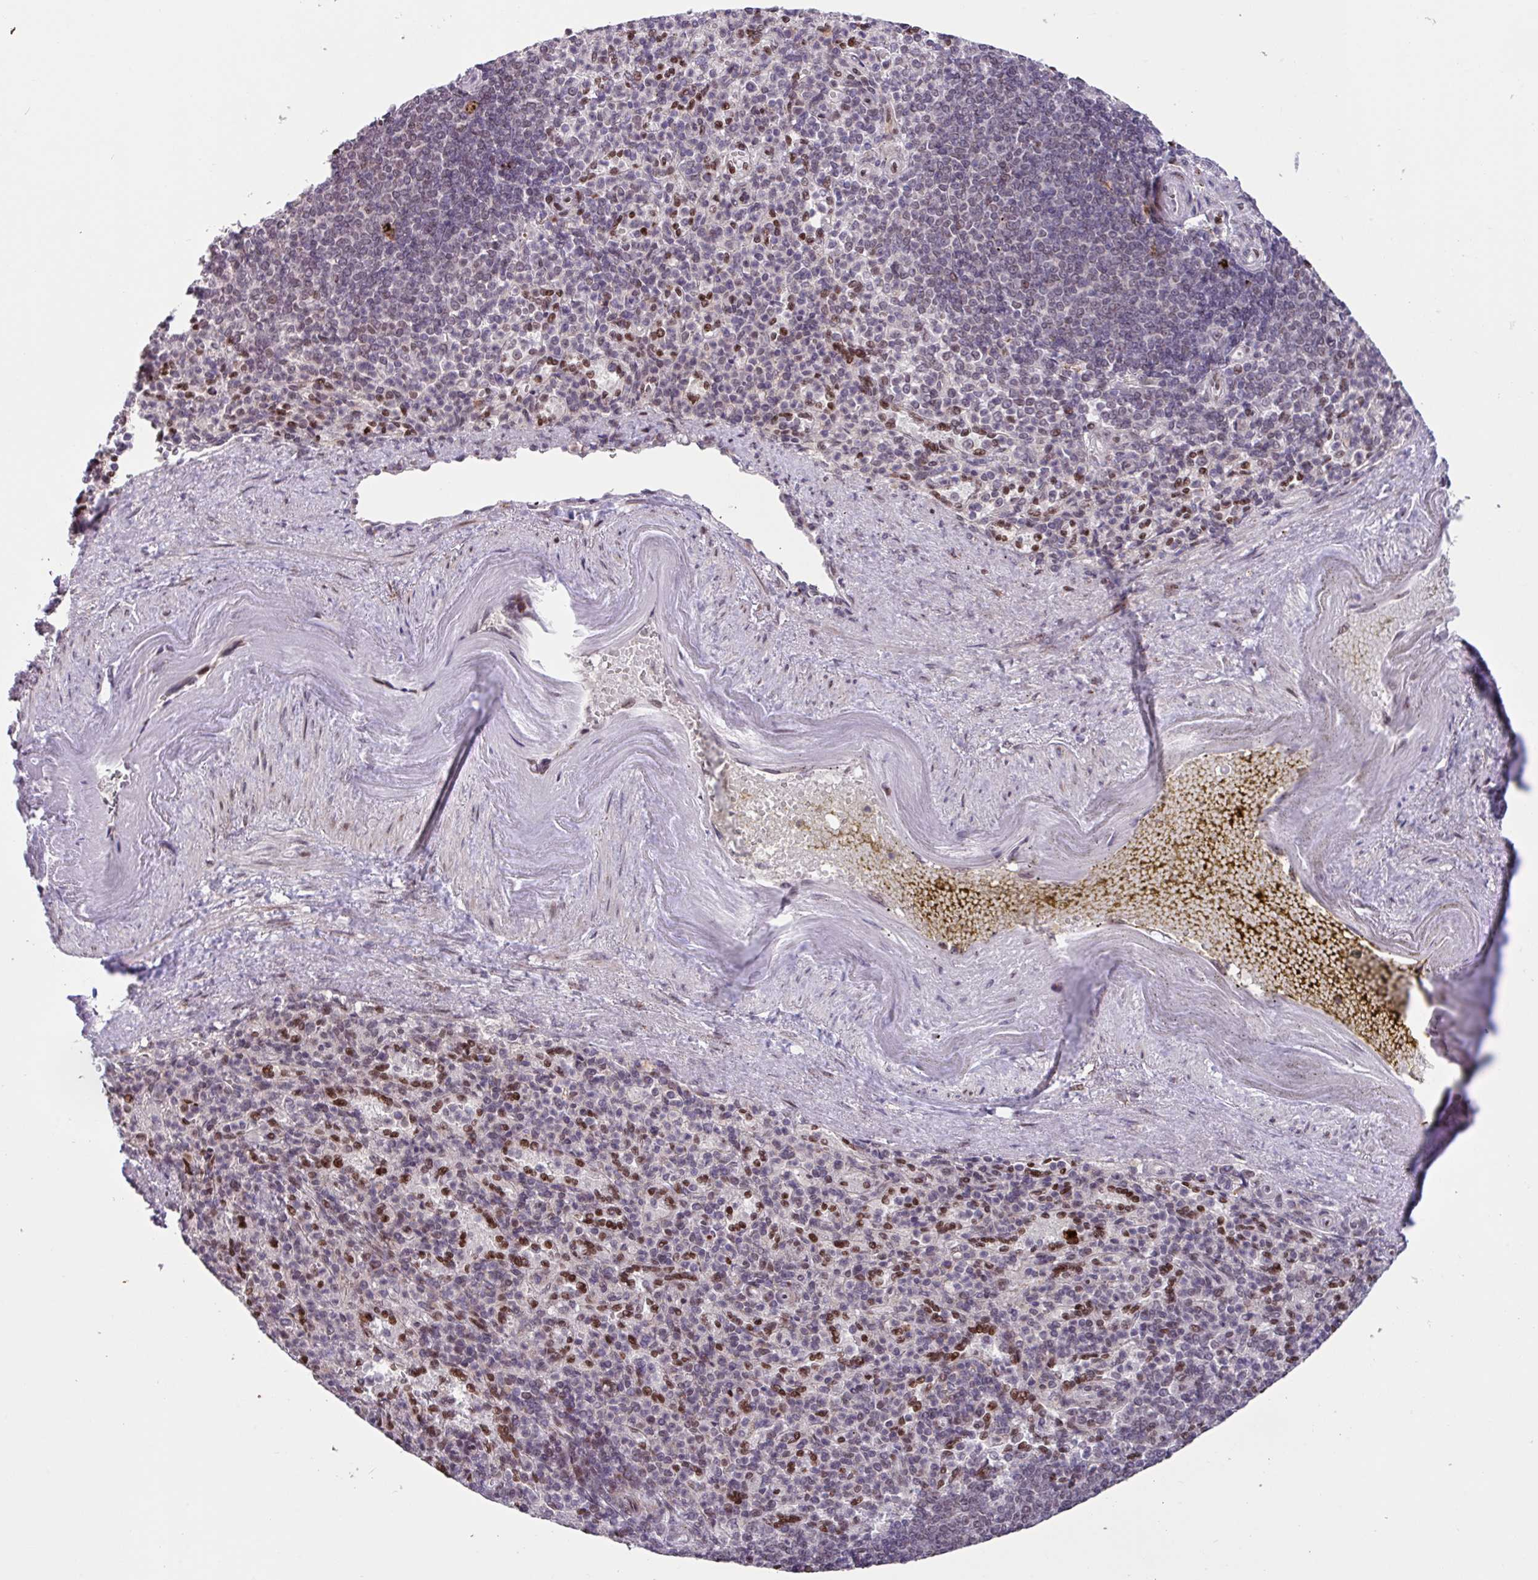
{"staining": {"intensity": "weak", "quantity": "25%-75%", "location": "nuclear"}, "tissue": "spleen", "cell_type": "Cells in red pulp", "image_type": "normal", "snomed": [{"axis": "morphology", "description": "Normal tissue, NOS"}, {"axis": "topography", "description": "Spleen"}], "caption": "A low amount of weak nuclear staining is identified in approximately 25%-75% of cells in red pulp in unremarkable spleen. (Brightfield microscopy of DAB IHC at high magnification).", "gene": "BRD3", "patient": {"sex": "female", "age": 74}}